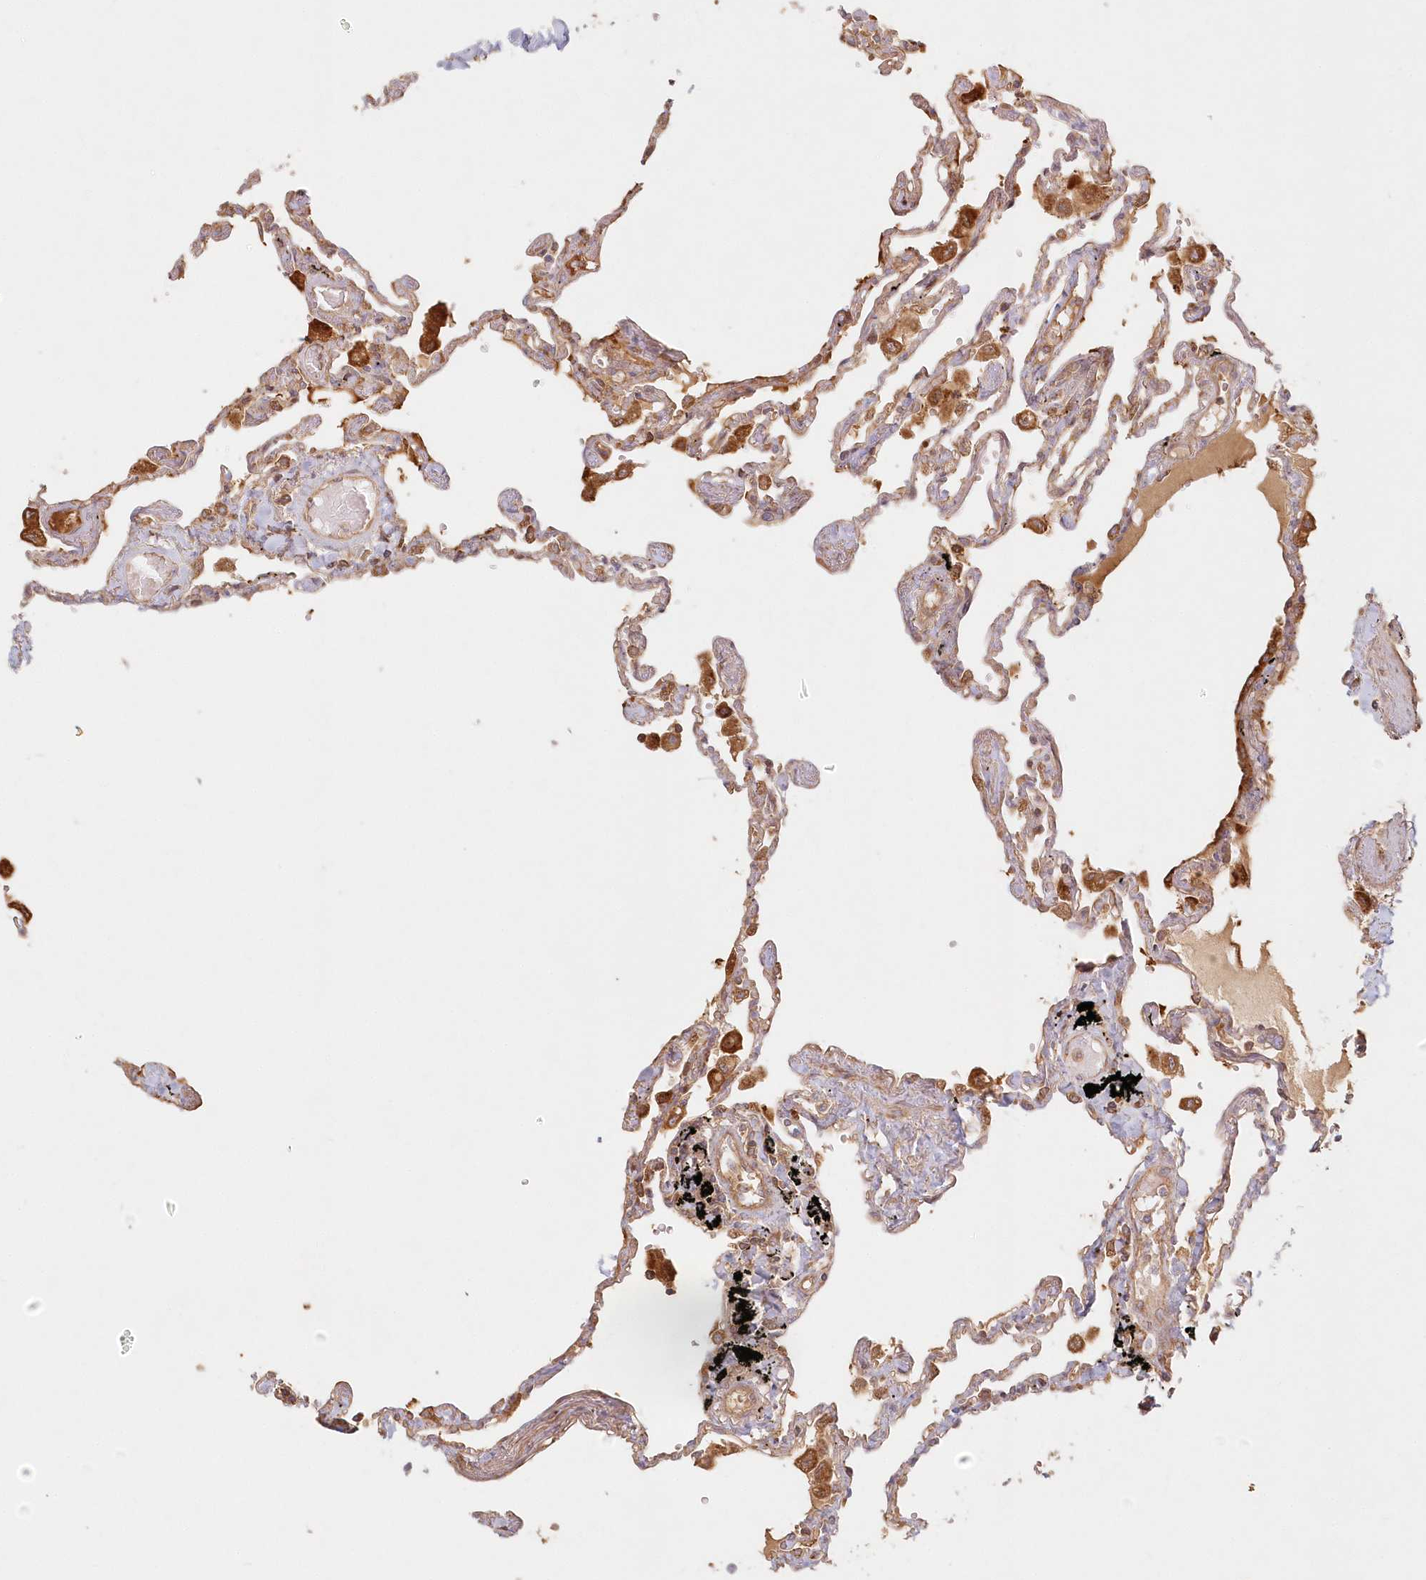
{"staining": {"intensity": "moderate", "quantity": ">75%", "location": "cytoplasmic/membranous"}, "tissue": "lung", "cell_type": "Alveolar cells", "image_type": "normal", "snomed": [{"axis": "morphology", "description": "Normal tissue, NOS"}, {"axis": "topography", "description": "Lung"}], "caption": "High-power microscopy captured an immunohistochemistry (IHC) histopathology image of normal lung, revealing moderate cytoplasmic/membranous expression in approximately >75% of alveolar cells. Using DAB (brown) and hematoxylin (blue) stains, captured at high magnification using brightfield microscopy.", "gene": "KIAA0232", "patient": {"sex": "female", "age": 67}}